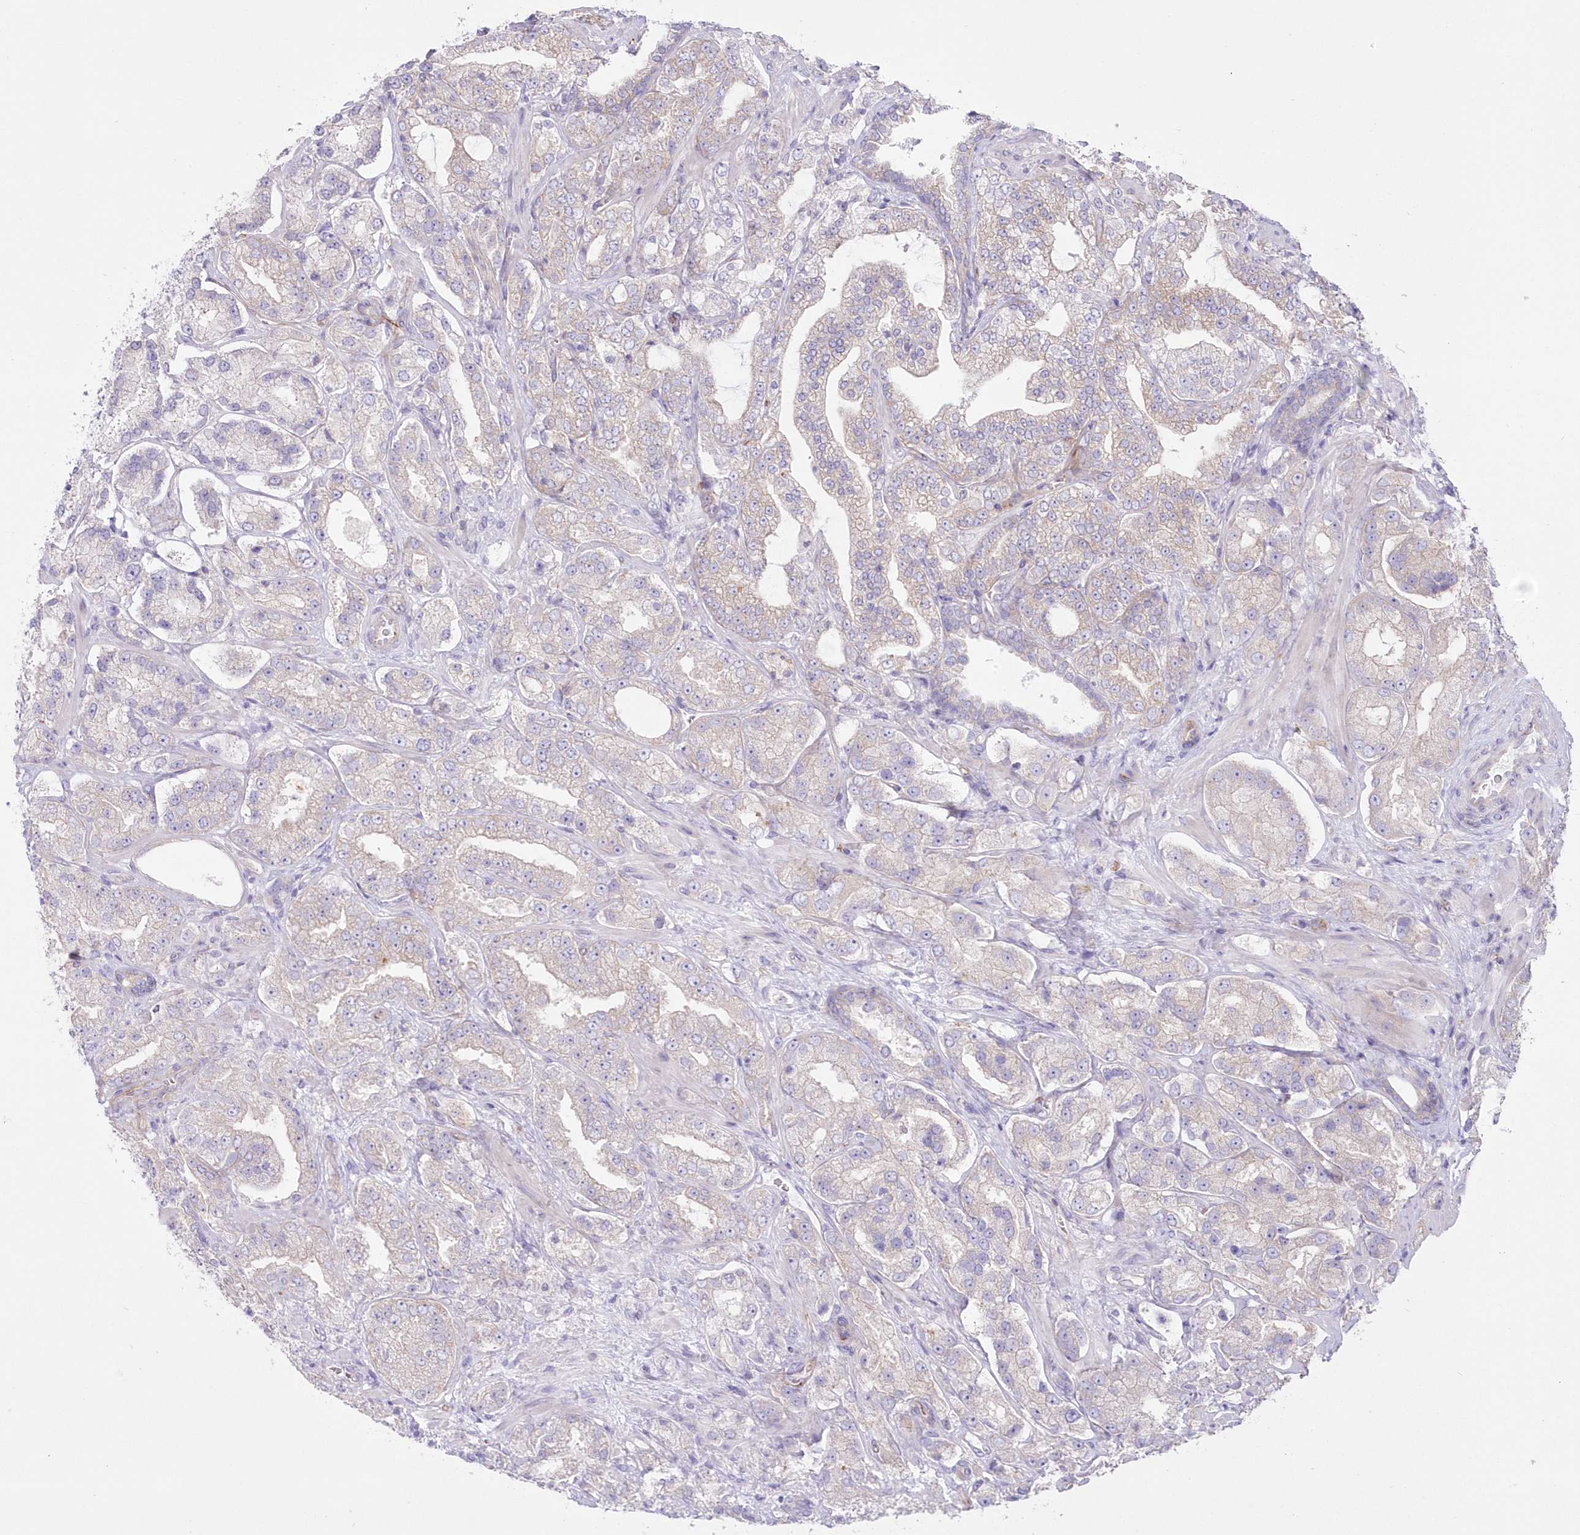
{"staining": {"intensity": "weak", "quantity": "25%-75%", "location": "cytoplasmic/membranous"}, "tissue": "prostate cancer", "cell_type": "Tumor cells", "image_type": "cancer", "snomed": [{"axis": "morphology", "description": "Adenocarcinoma, High grade"}, {"axis": "topography", "description": "Prostate"}], "caption": "The micrograph displays immunohistochemical staining of adenocarcinoma (high-grade) (prostate). There is weak cytoplasmic/membranous positivity is seen in about 25%-75% of tumor cells.", "gene": "ZNF843", "patient": {"sex": "male", "age": 64}}